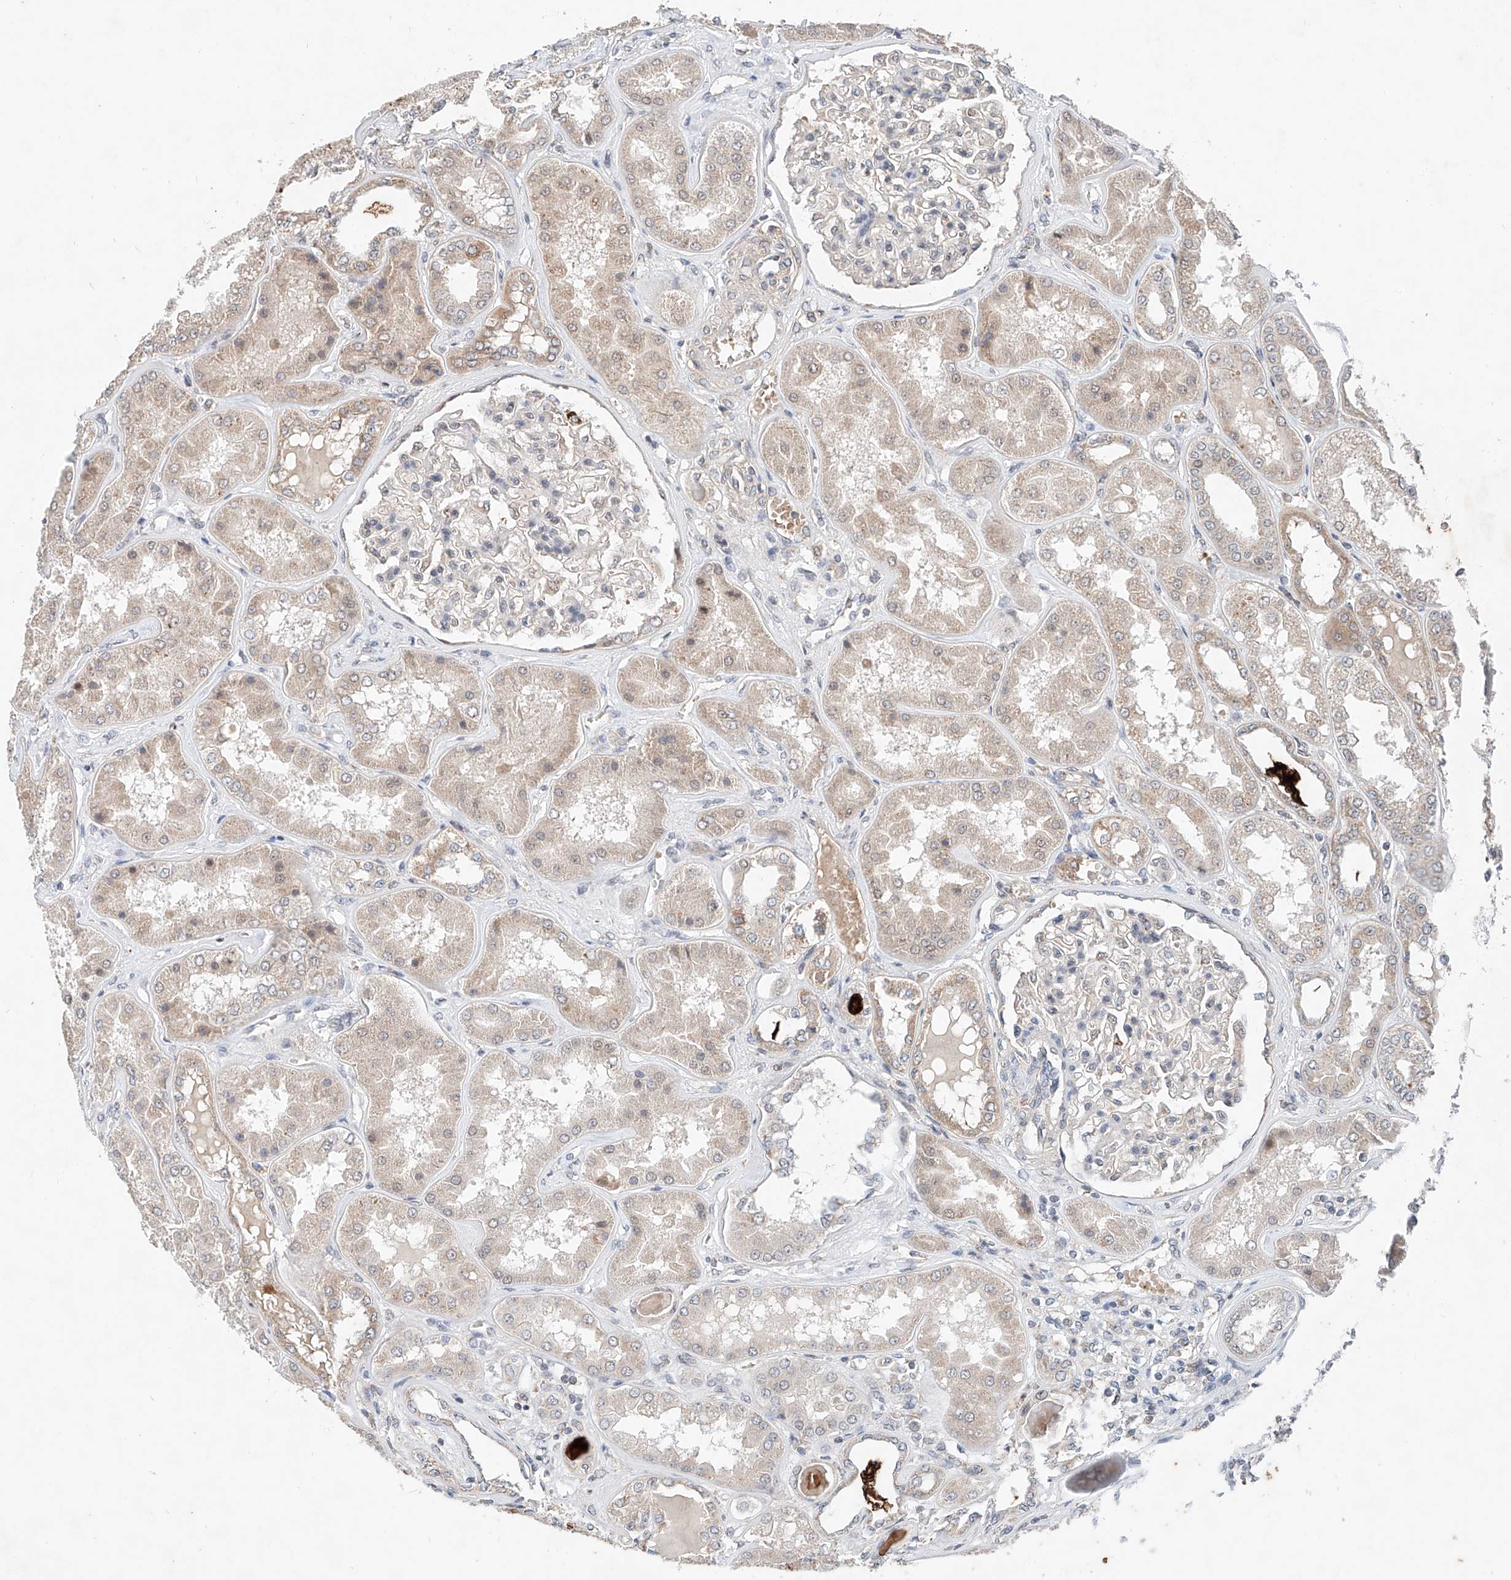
{"staining": {"intensity": "weak", "quantity": "<25%", "location": "cytoplasmic/membranous"}, "tissue": "kidney", "cell_type": "Cells in glomeruli", "image_type": "normal", "snomed": [{"axis": "morphology", "description": "Normal tissue, NOS"}, {"axis": "topography", "description": "Kidney"}], "caption": "Kidney was stained to show a protein in brown. There is no significant positivity in cells in glomeruli. (Brightfield microscopy of DAB immunohistochemistry (IHC) at high magnification).", "gene": "FASTK", "patient": {"sex": "female", "age": 56}}